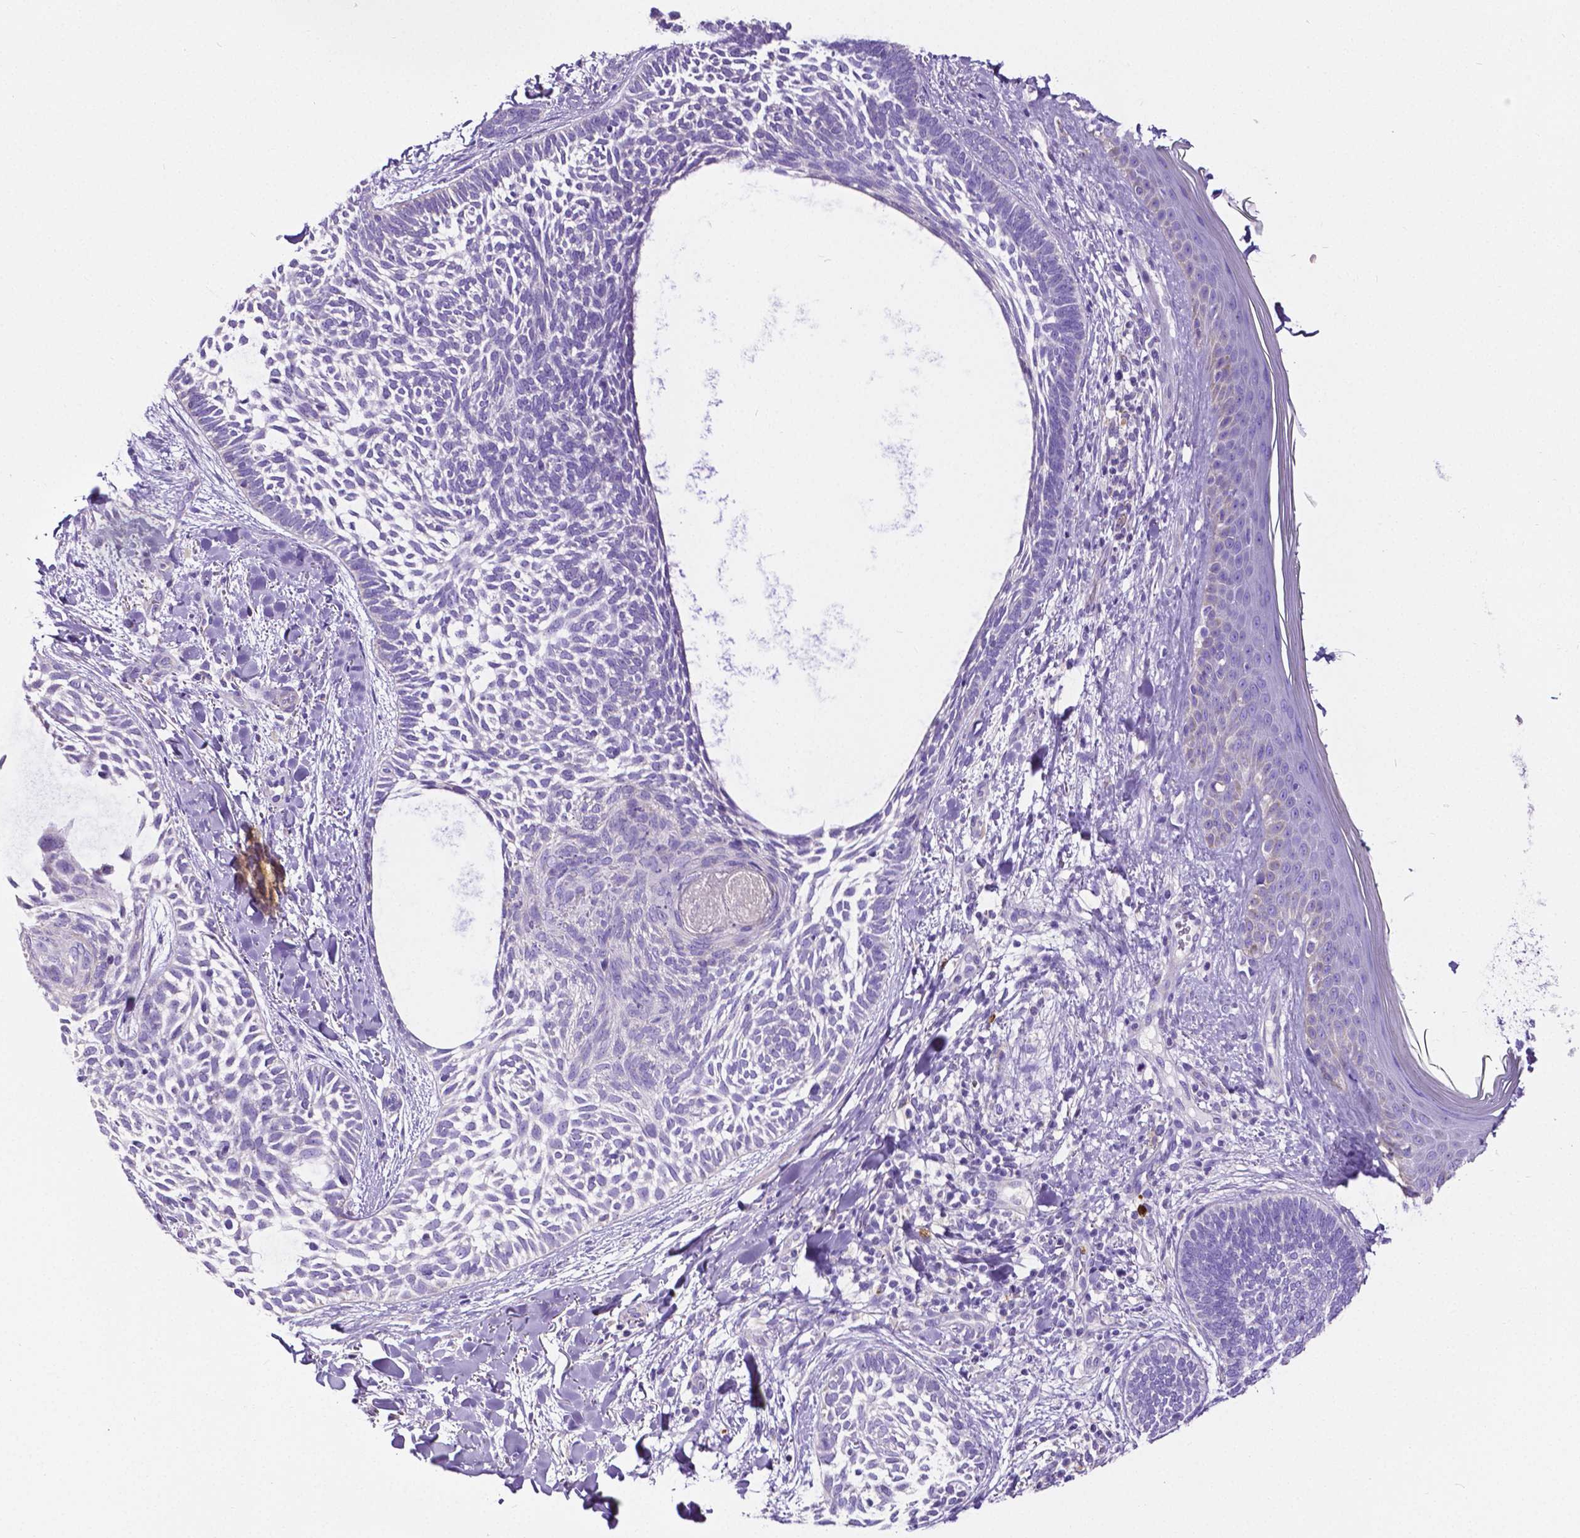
{"staining": {"intensity": "negative", "quantity": "none", "location": "none"}, "tissue": "skin cancer", "cell_type": "Tumor cells", "image_type": "cancer", "snomed": [{"axis": "morphology", "description": "Normal tissue, NOS"}, {"axis": "morphology", "description": "Basal cell carcinoma"}, {"axis": "topography", "description": "Skin"}], "caption": "Immunohistochemistry image of human skin cancer stained for a protein (brown), which exhibits no positivity in tumor cells.", "gene": "MMP9", "patient": {"sex": "male", "age": 46}}